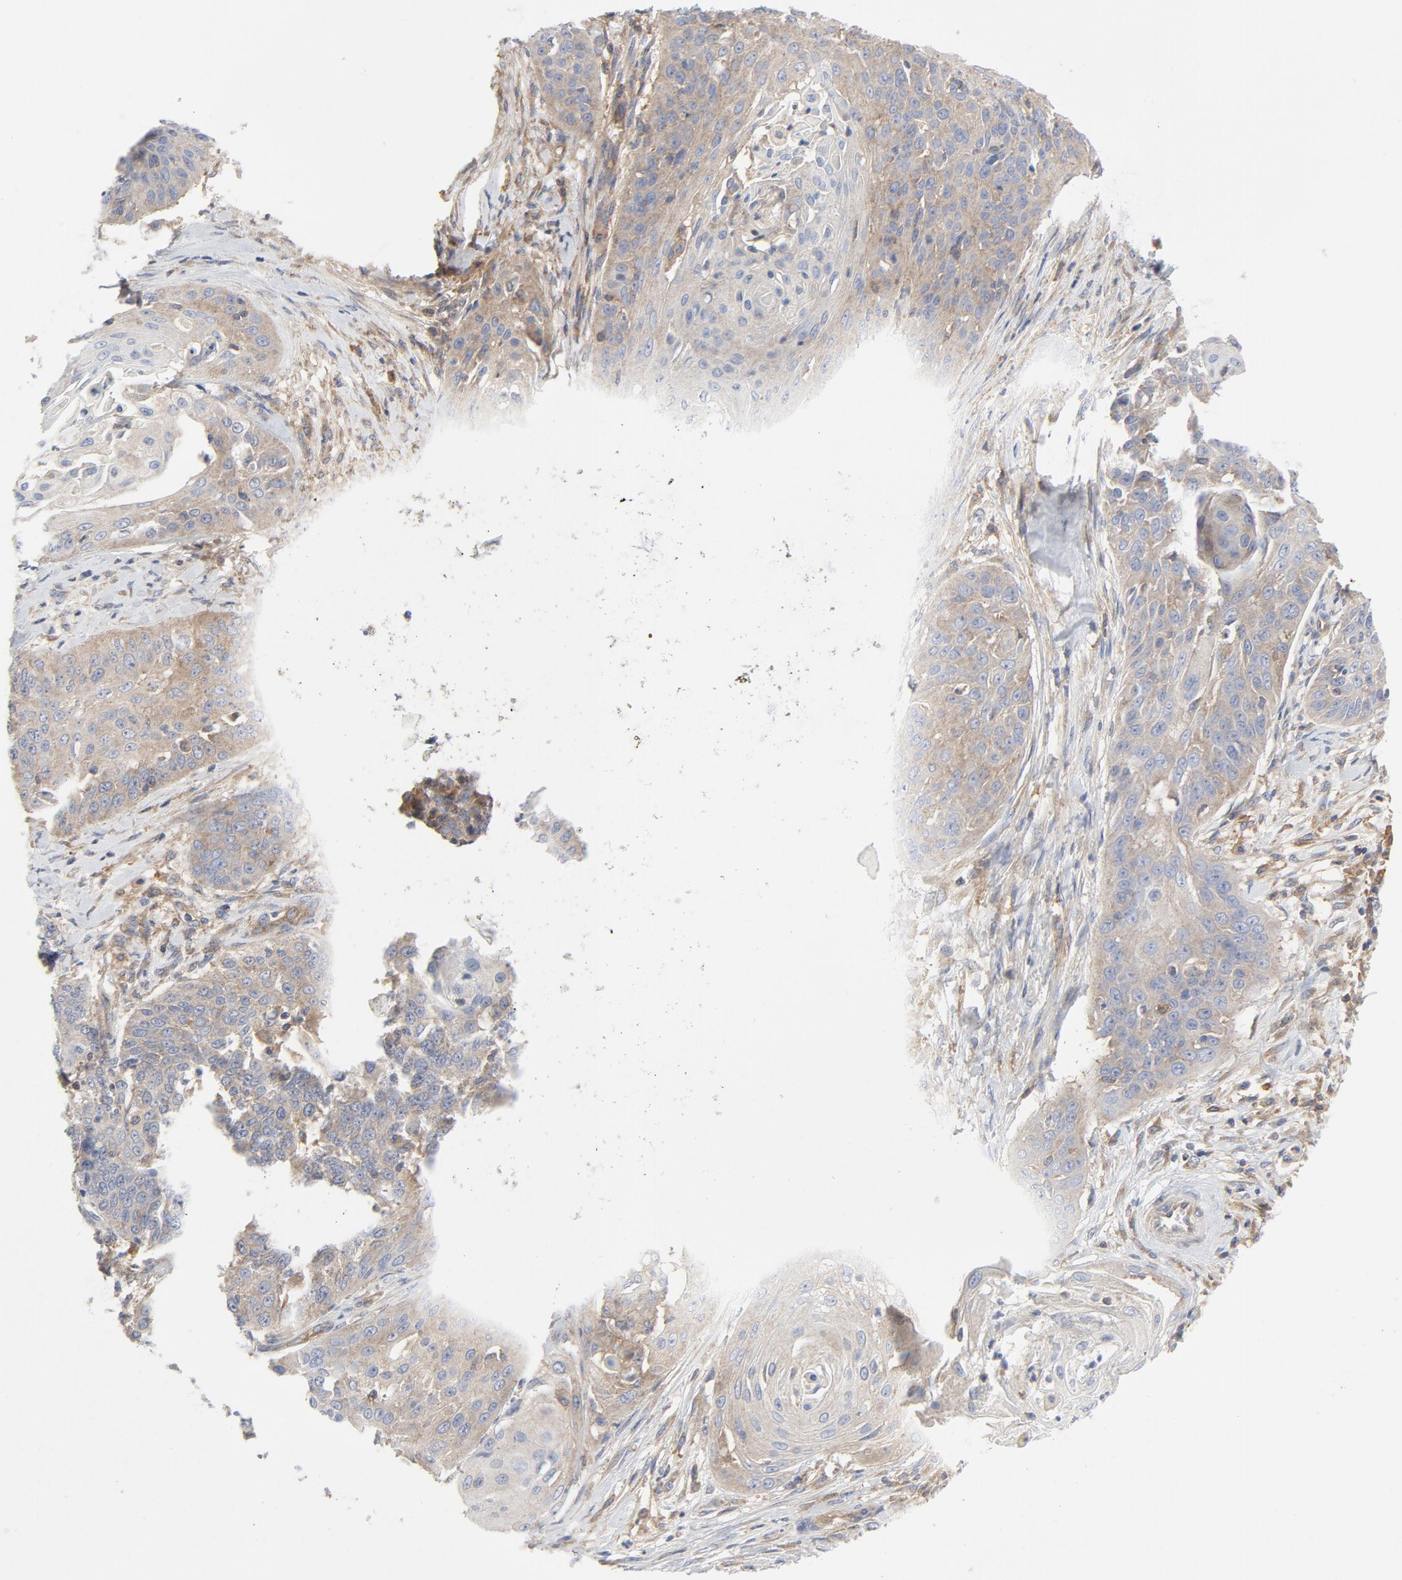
{"staining": {"intensity": "weak", "quantity": "25%-75%", "location": "cytoplasmic/membranous"}, "tissue": "cervical cancer", "cell_type": "Tumor cells", "image_type": "cancer", "snomed": [{"axis": "morphology", "description": "Squamous cell carcinoma, NOS"}, {"axis": "topography", "description": "Cervix"}], "caption": "IHC of cervical cancer exhibits low levels of weak cytoplasmic/membranous positivity in approximately 25%-75% of tumor cells. The protein is stained brown, and the nuclei are stained in blue (DAB (3,3'-diaminobenzidine) IHC with brightfield microscopy, high magnification).", "gene": "RABEP1", "patient": {"sex": "female", "age": 64}}